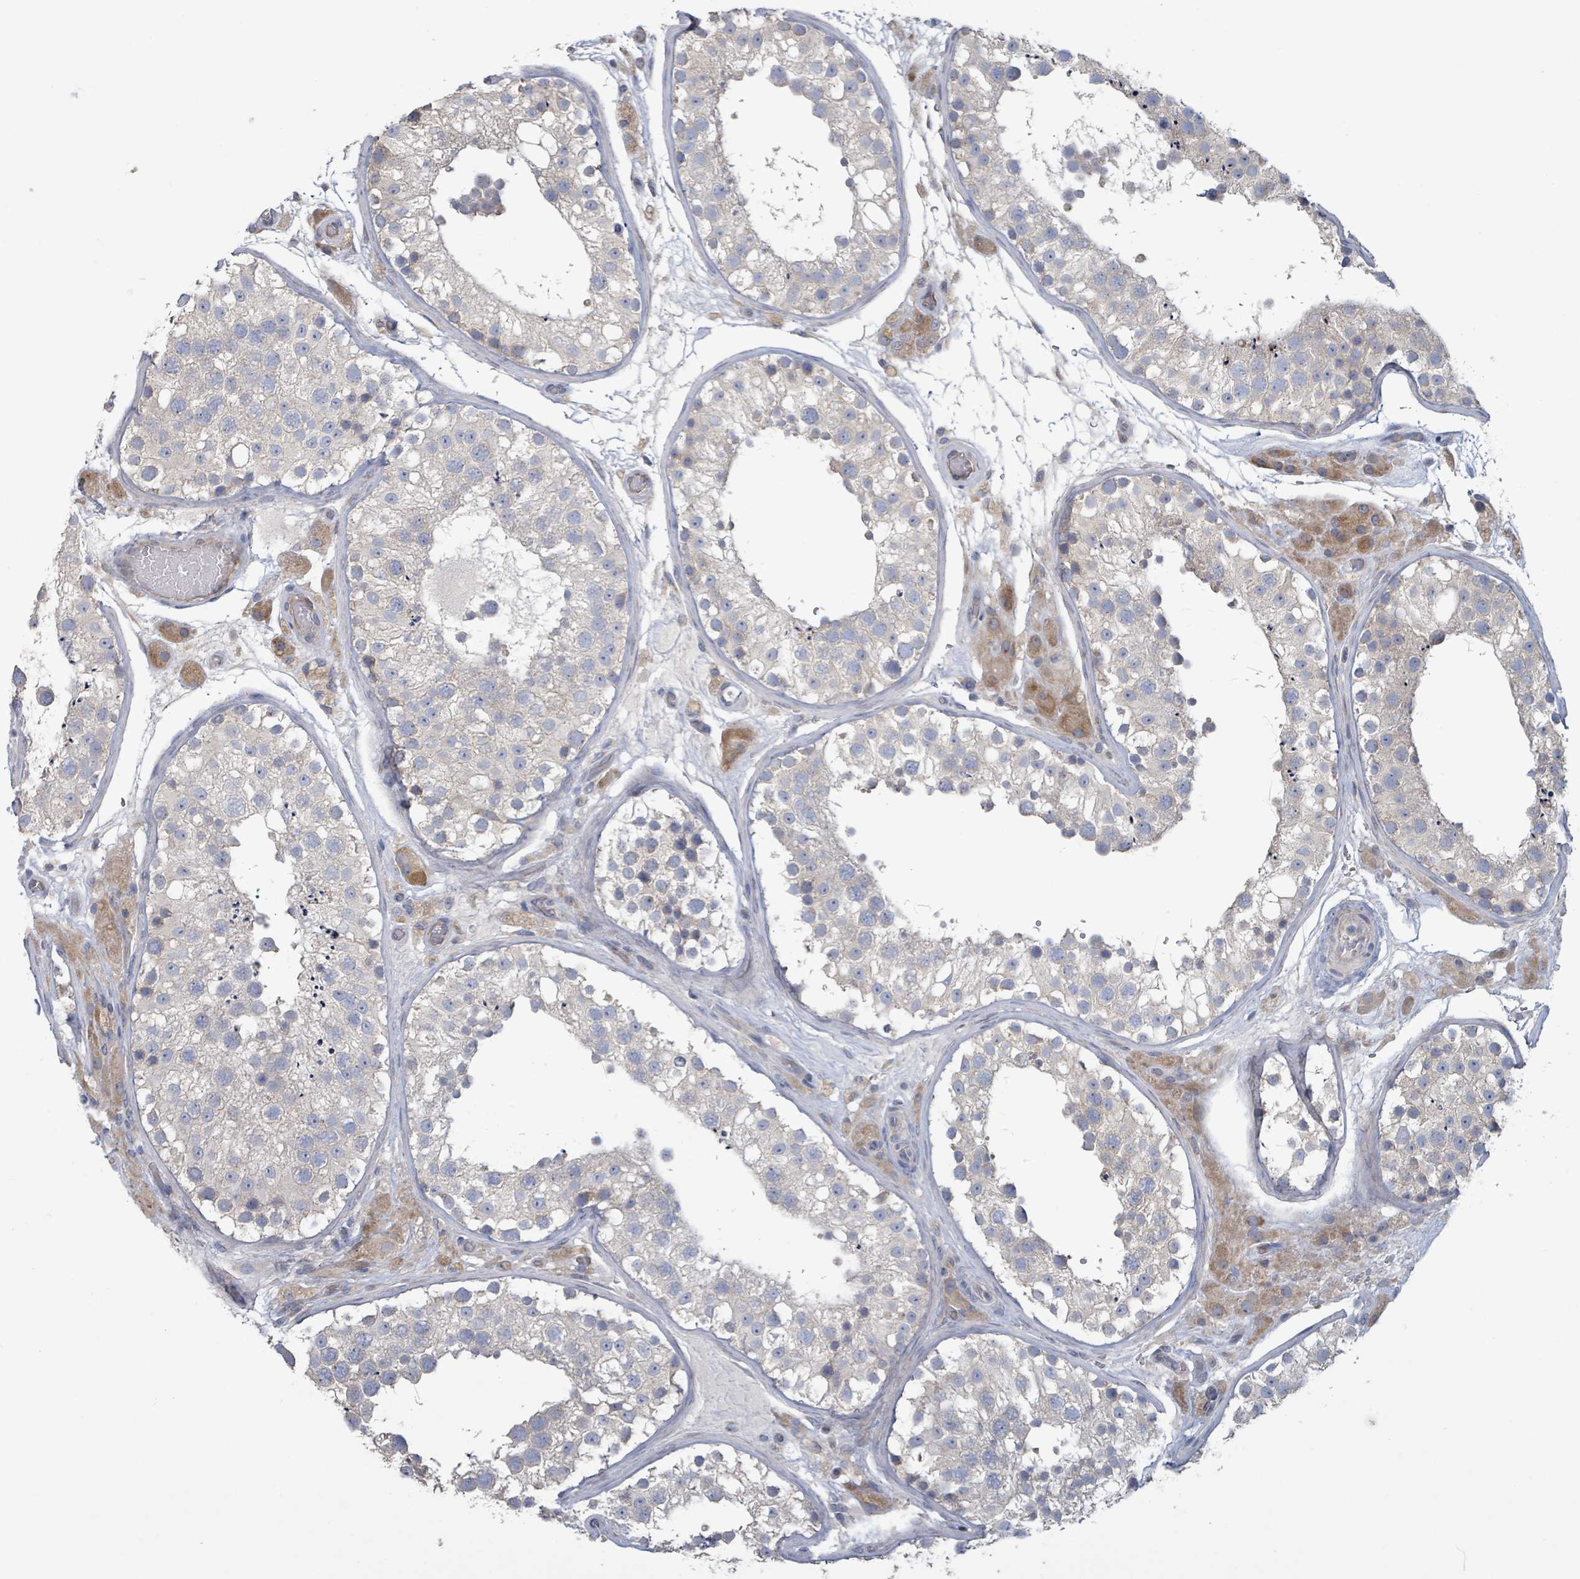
{"staining": {"intensity": "negative", "quantity": "none", "location": "none"}, "tissue": "testis", "cell_type": "Cells in seminiferous ducts", "image_type": "normal", "snomed": [{"axis": "morphology", "description": "Normal tissue, NOS"}, {"axis": "topography", "description": "Testis"}], "caption": "Unremarkable testis was stained to show a protein in brown. There is no significant expression in cells in seminiferous ducts.", "gene": "RPL32", "patient": {"sex": "male", "age": 26}}